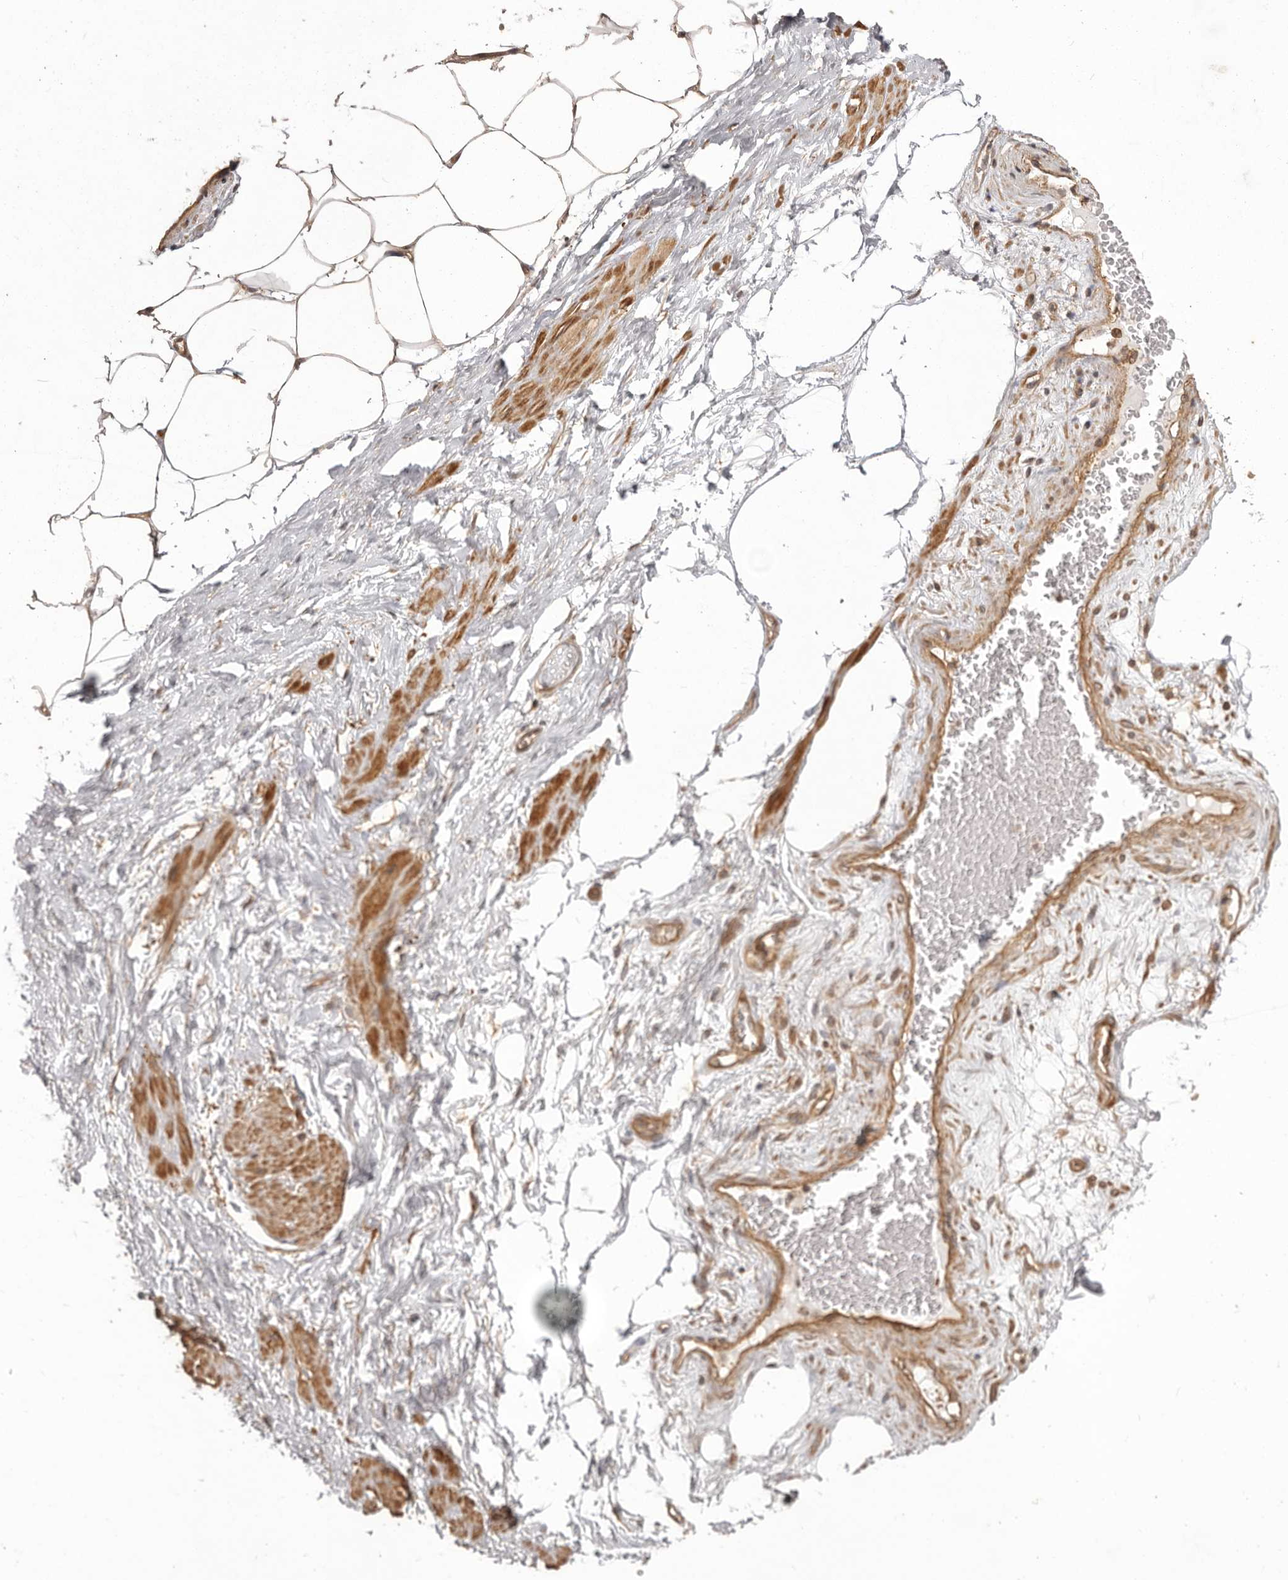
{"staining": {"intensity": "moderate", "quantity": ">75%", "location": "cytoplasmic/membranous,nuclear"}, "tissue": "adipose tissue", "cell_type": "Adipocytes", "image_type": "normal", "snomed": [{"axis": "morphology", "description": "Normal tissue, NOS"}, {"axis": "morphology", "description": "Adenocarcinoma, Low grade"}, {"axis": "topography", "description": "Prostate"}, {"axis": "topography", "description": "Peripheral nerve tissue"}], "caption": "The immunohistochemical stain highlights moderate cytoplasmic/membranous,nuclear positivity in adipocytes of benign adipose tissue.", "gene": "NFKBIA", "patient": {"sex": "male", "age": 63}}